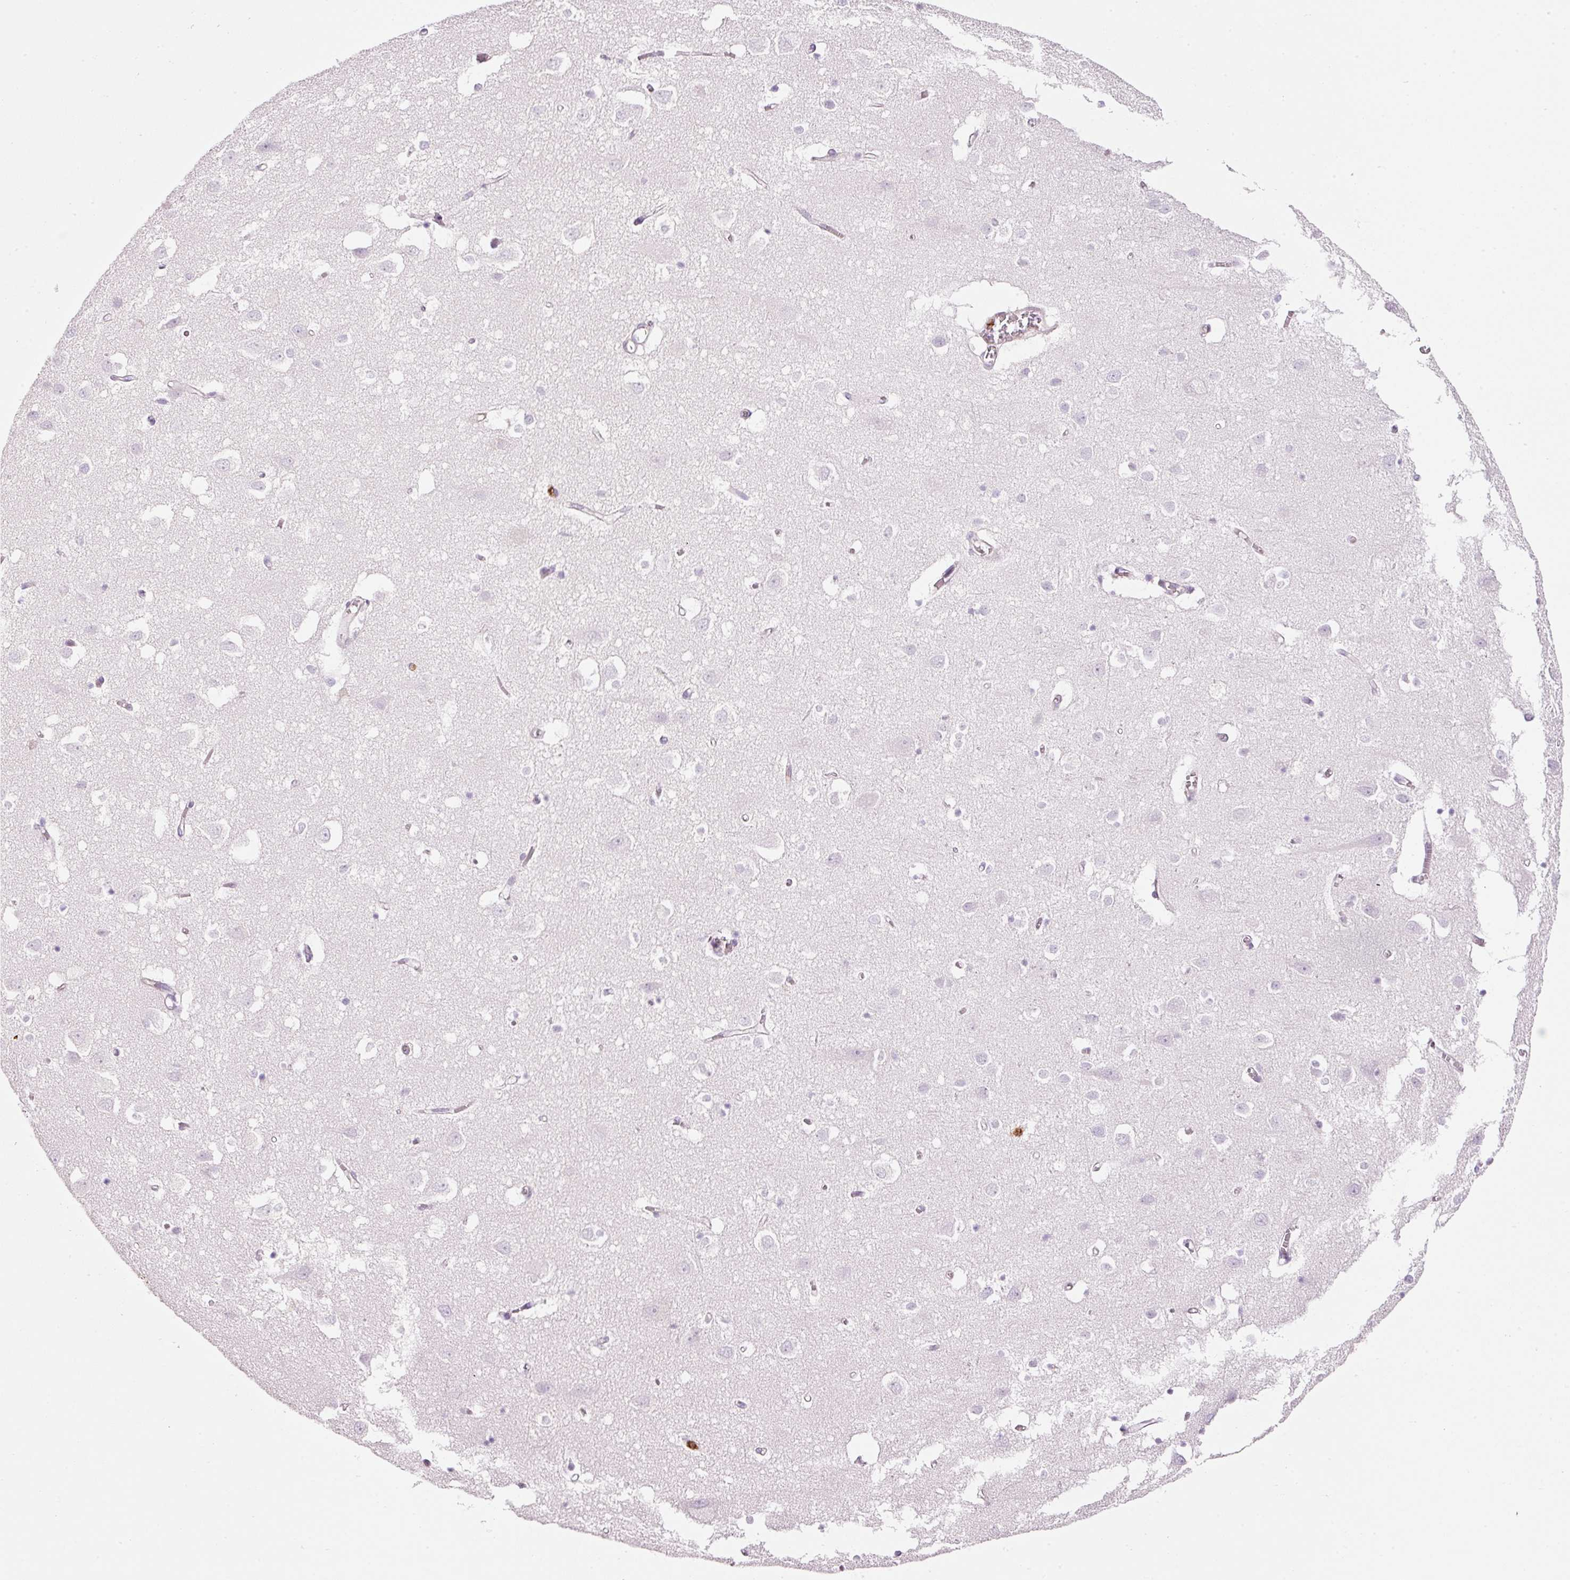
{"staining": {"intensity": "weak", "quantity": "25%-75%", "location": "cytoplasmic/membranous"}, "tissue": "cerebral cortex", "cell_type": "Endothelial cells", "image_type": "normal", "snomed": [{"axis": "morphology", "description": "Normal tissue, NOS"}, {"axis": "topography", "description": "Cerebral cortex"}], "caption": "A high-resolution histopathology image shows IHC staining of benign cerebral cortex, which shows weak cytoplasmic/membranous staining in approximately 25%-75% of endothelial cells.", "gene": "MAP3K3", "patient": {"sex": "male", "age": 70}}